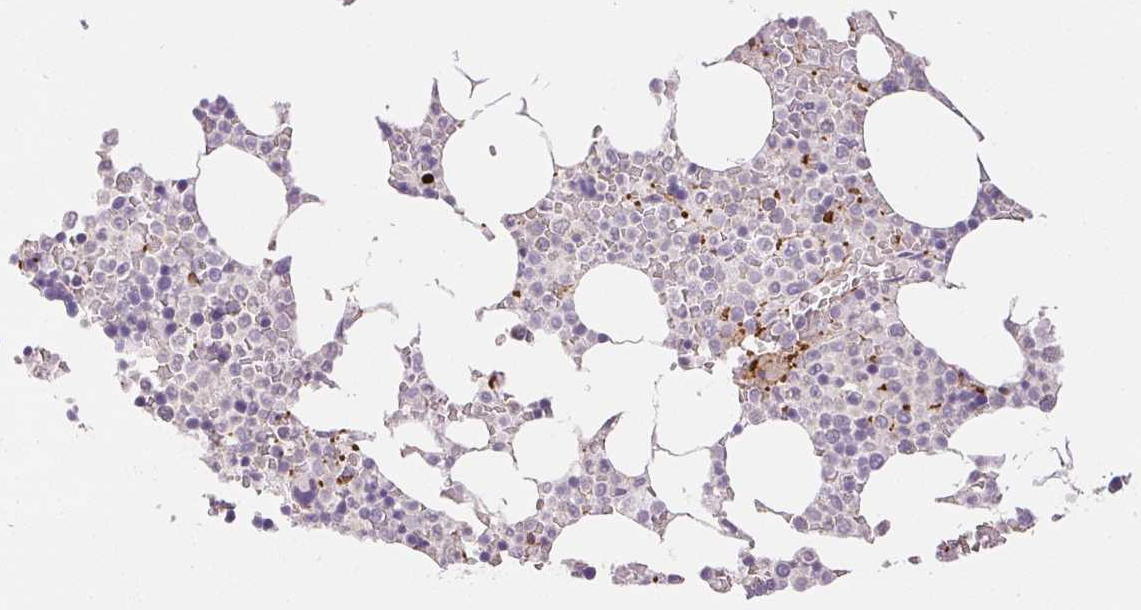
{"staining": {"intensity": "negative", "quantity": "none", "location": "none"}, "tissue": "bone marrow", "cell_type": "Hematopoietic cells", "image_type": "normal", "snomed": [{"axis": "morphology", "description": "Normal tissue, NOS"}, {"axis": "topography", "description": "Bone marrow"}], "caption": "The photomicrograph displays no staining of hematopoietic cells in benign bone marrow.", "gene": "PRL", "patient": {"sex": "female", "age": 42}}